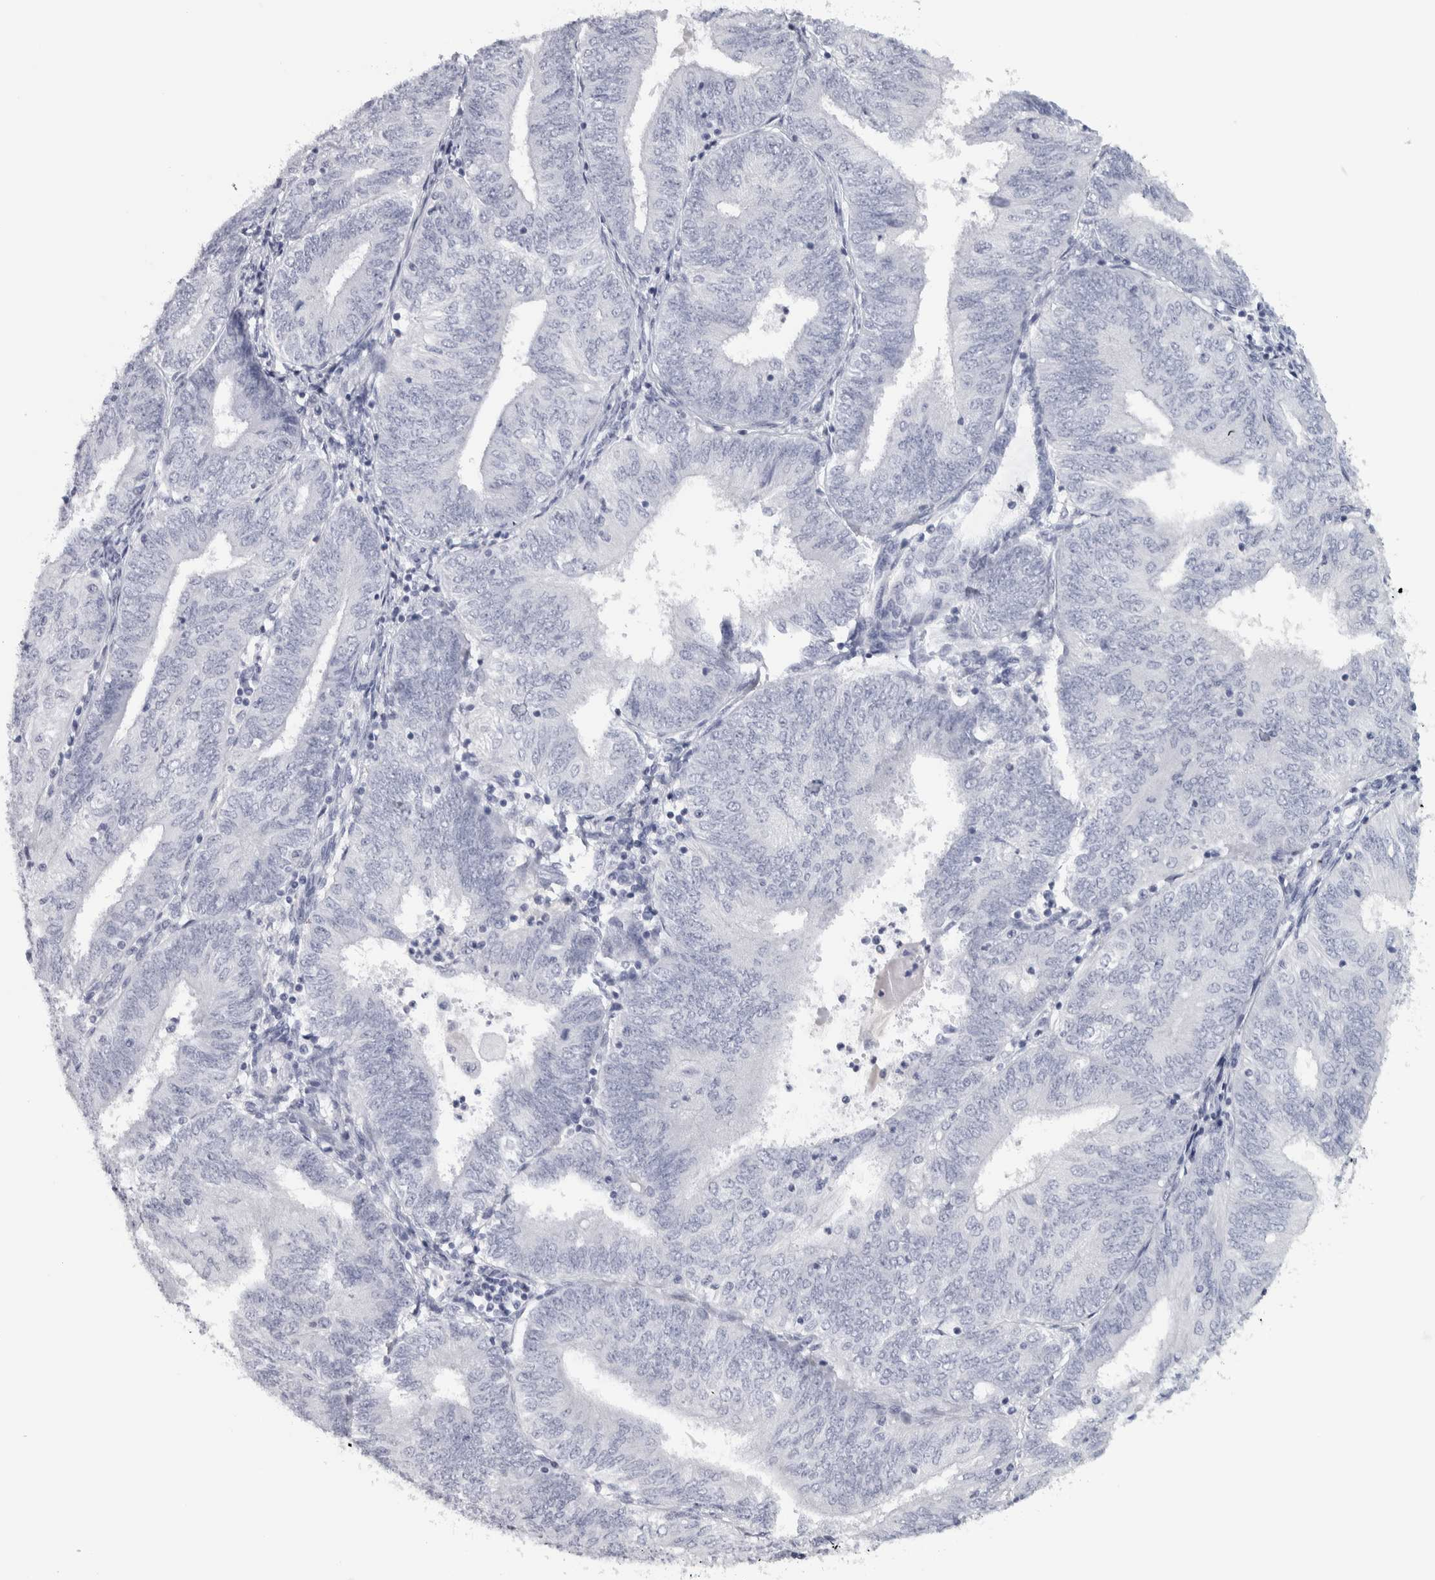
{"staining": {"intensity": "negative", "quantity": "none", "location": "none"}, "tissue": "endometrial cancer", "cell_type": "Tumor cells", "image_type": "cancer", "snomed": [{"axis": "morphology", "description": "Adenocarcinoma, NOS"}, {"axis": "topography", "description": "Endometrium"}], "caption": "The IHC histopathology image has no significant staining in tumor cells of endometrial cancer (adenocarcinoma) tissue.", "gene": "NECAB1", "patient": {"sex": "female", "age": 58}}